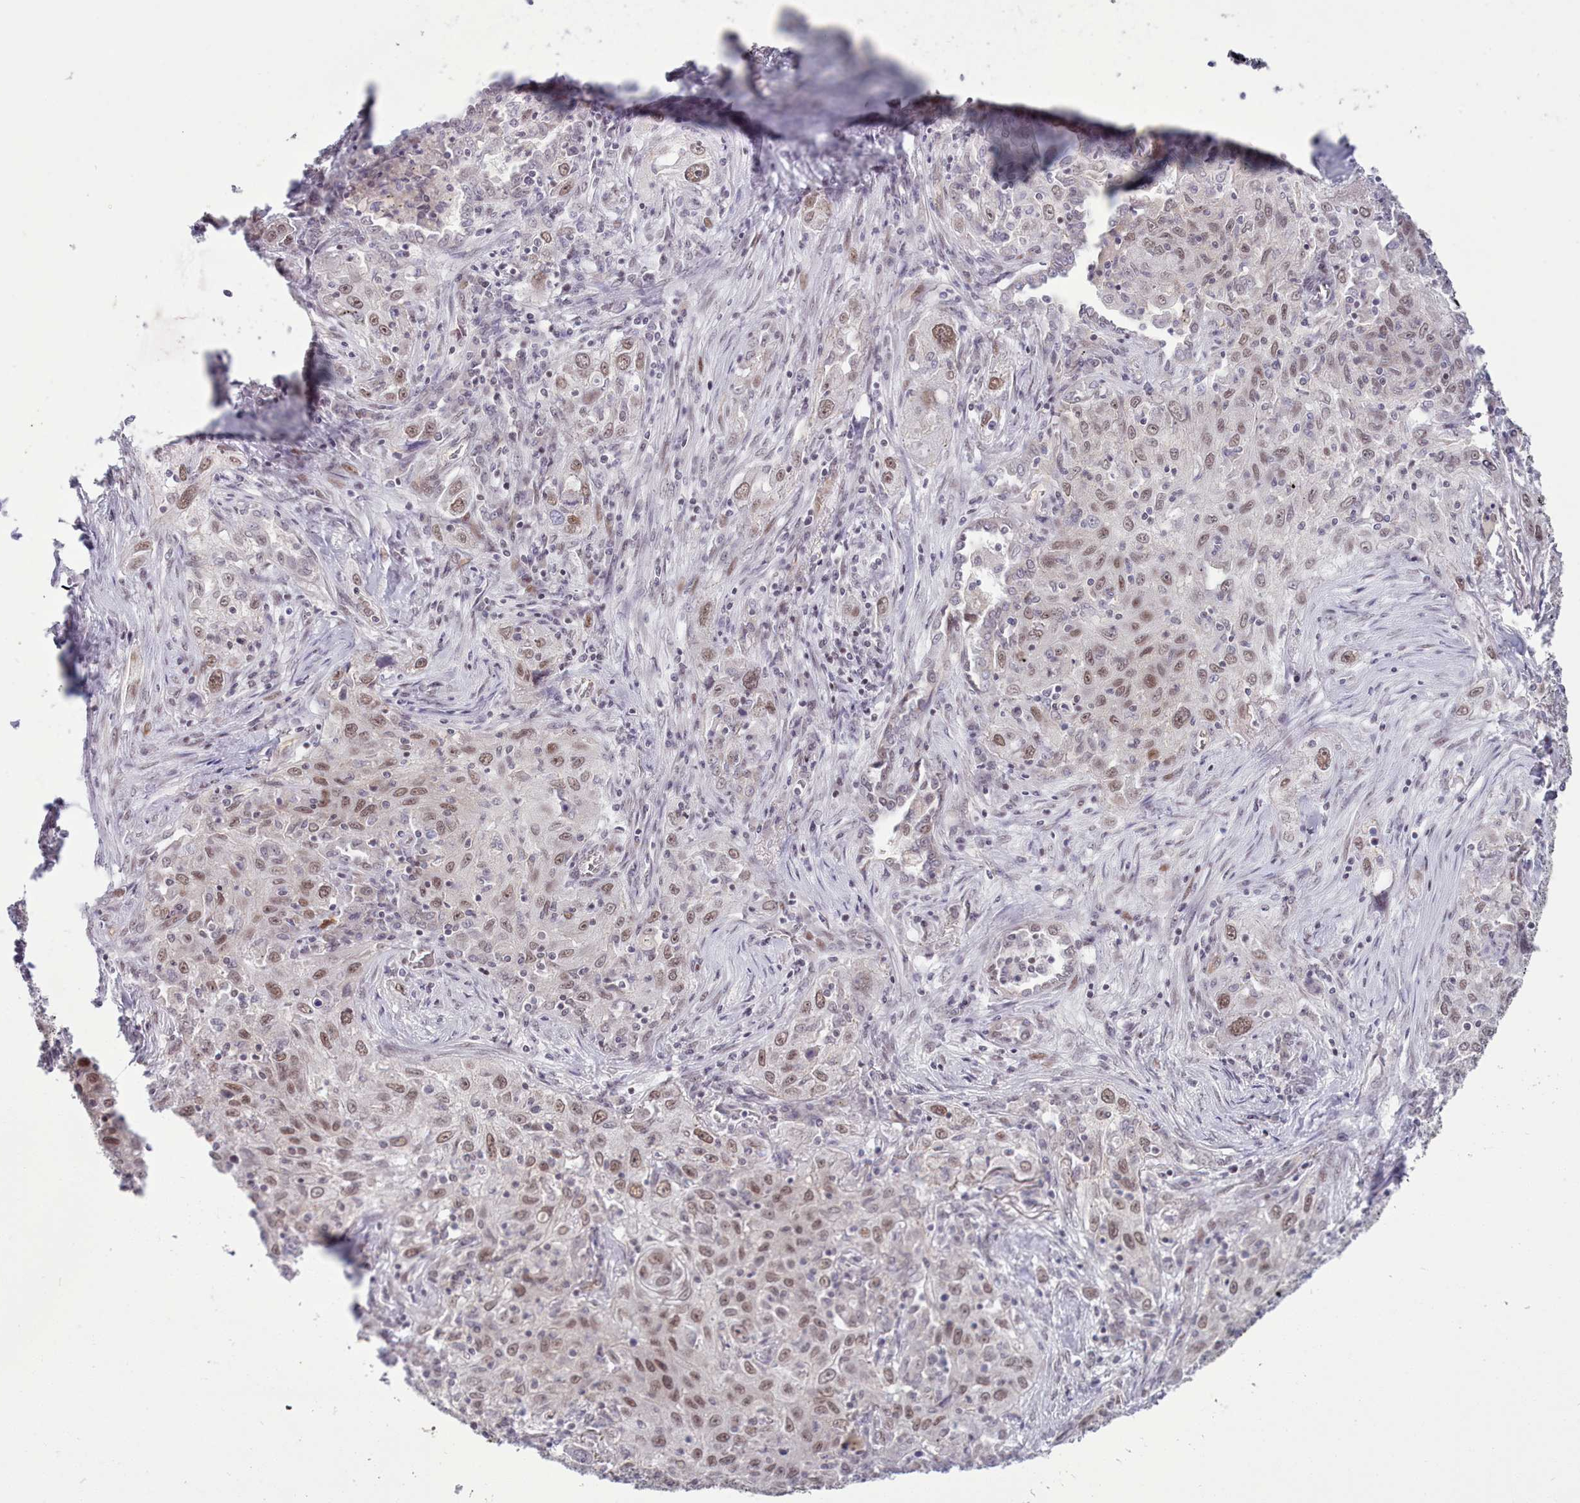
{"staining": {"intensity": "weak", "quantity": ">75%", "location": "nuclear"}, "tissue": "lung cancer", "cell_type": "Tumor cells", "image_type": "cancer", "snomed": [{"axis": "morphology", "description": "Squamous cell carcinoma, NOS"}, {"axis": "topography", "description": "Lung"}], "caption": "The photomicrograph demonstrates staining of lung cancer (squamous cell carcinoma), revealing weak nuclear protein staining (brown color) within tumor cells.", "gene": "RFX1", "patient": {"sex": "female", "age": 69}}